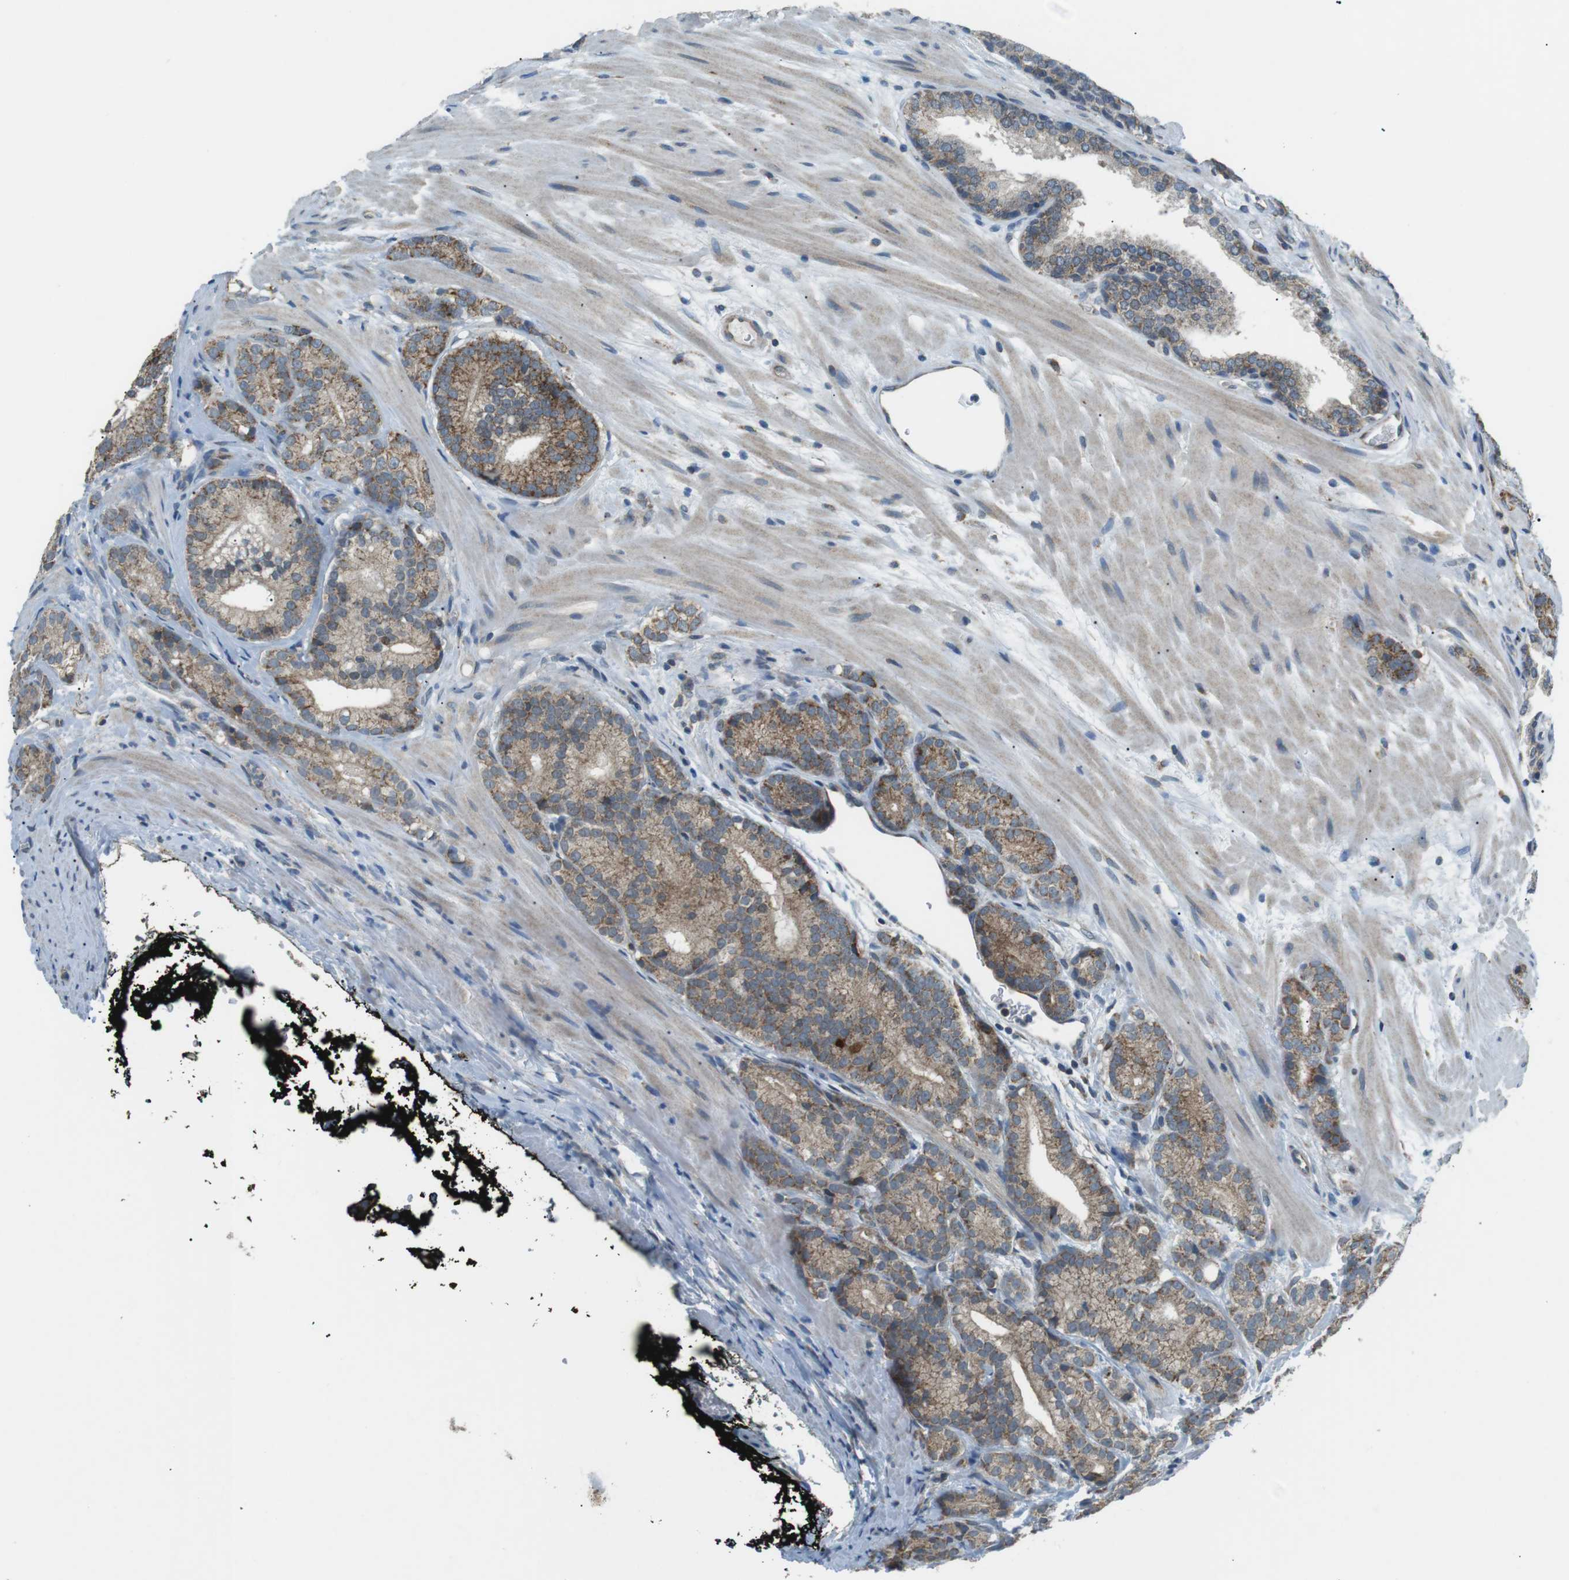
{"staining": {"intensity": "moderate", "quantity": ">75%", "location": "cytoplasmic/membranous"}, "tissue": "prostate cancer", "cell_type": "Tumor cells", "image_type": "cancer", "snomed": [{"axis": "morphology", "description": "Adenocarcinoma, High grade"}, {"axis": "topography", "description": "Prostate"}], "caption": "Immunohistochemistry (IHC) staining of prostate high-grade adenocarcinoma, which reveals medium levels of moderate cytoplasmic/membranous staining in approximately >75% of tumor cells indicating moderate cytoplasmic/membranous protein expression. The staining was performed using DAB (brown) for protein detection and nuclei were counterstained in hematoxylin (blue).", "gene": "BACE1", "patient": {"sex": "male", "age": 61}}